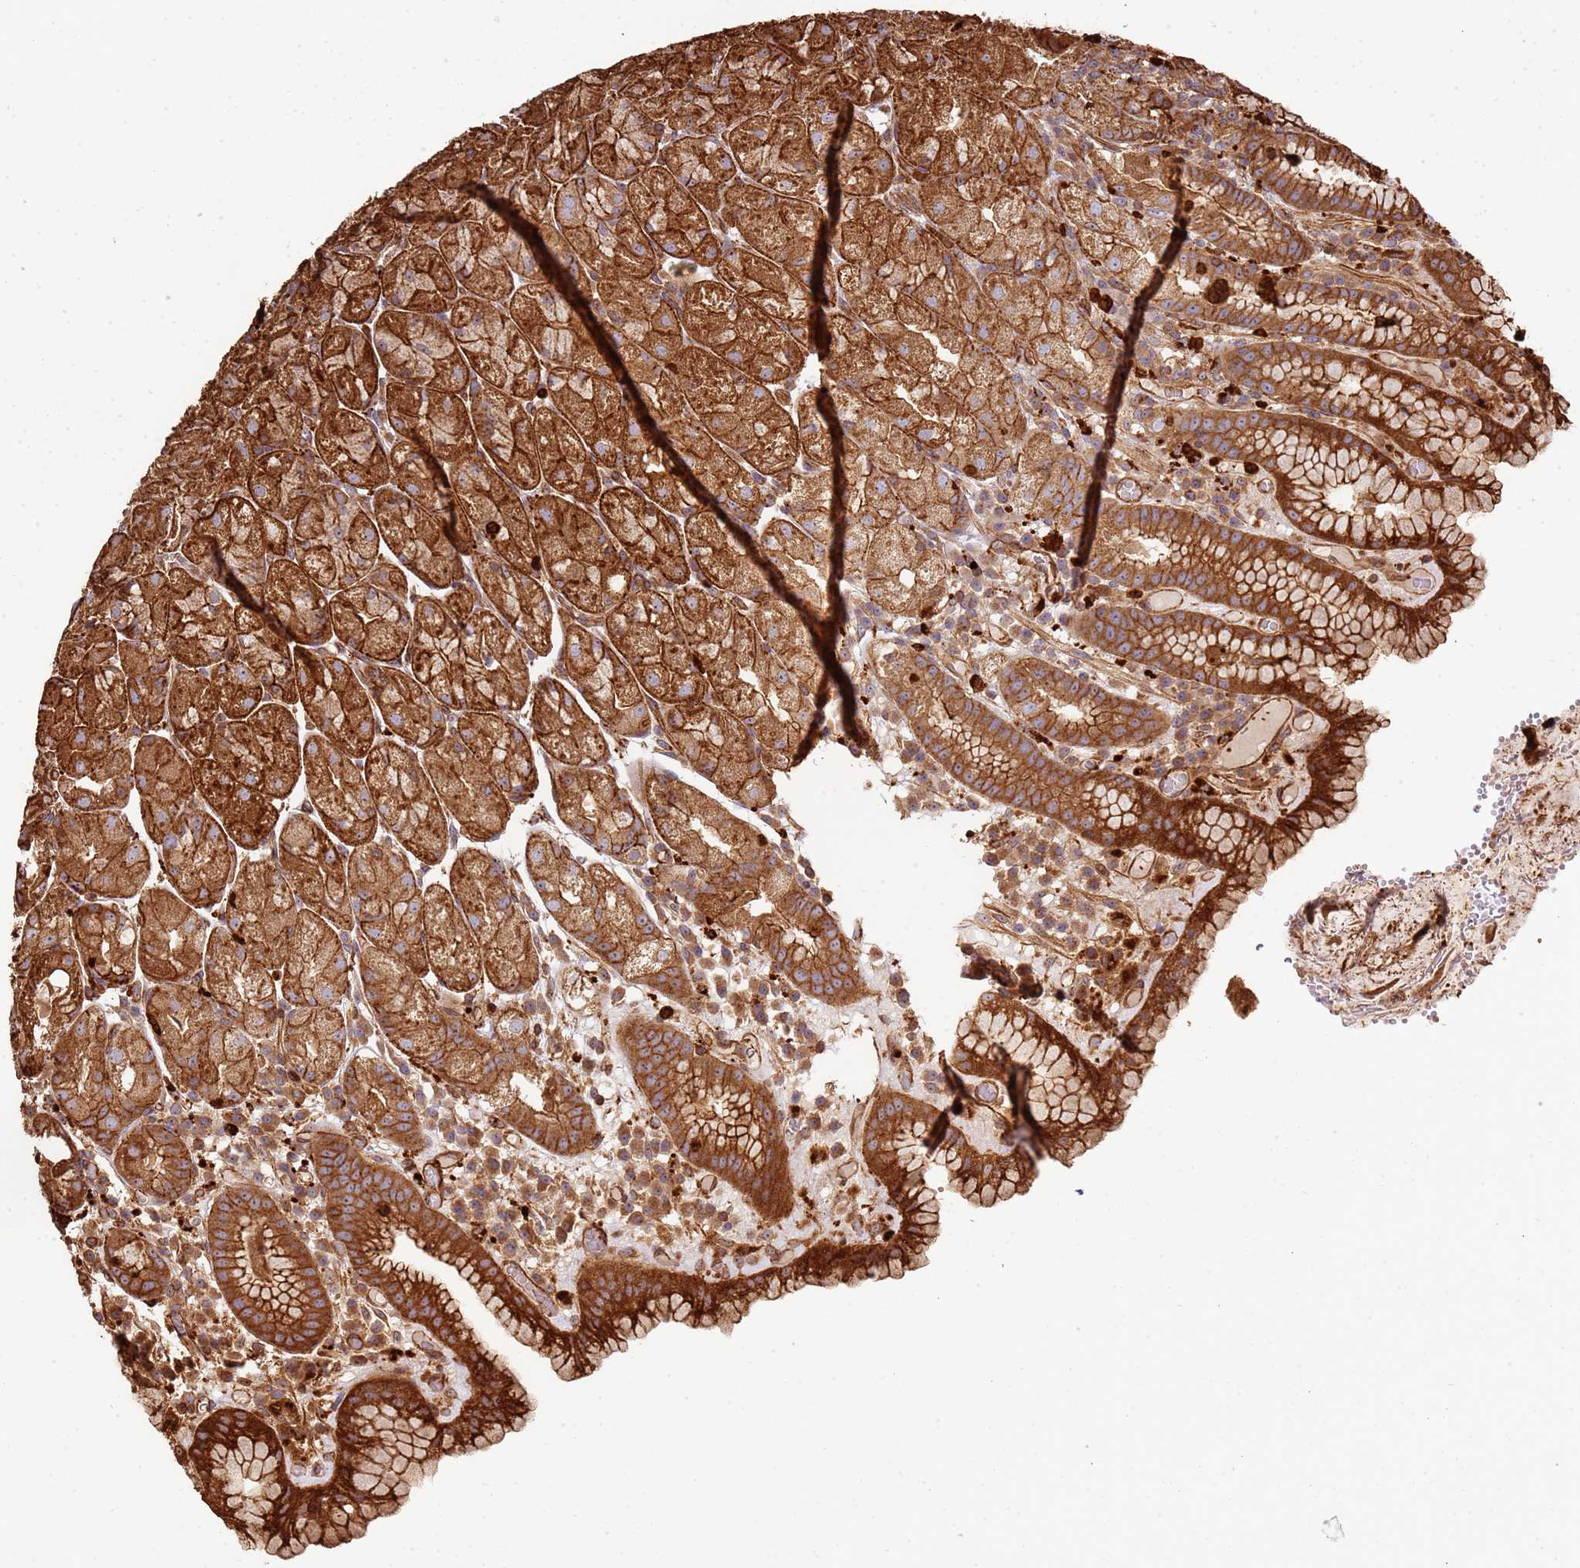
{"staining": {"intensity": "strong", "quantity": ">75%", "location": "cytoplasmic/membranous"}, "tissue": "stomach", "cell_type": "Glandular cells", "image_type": "normal", "snomed": [{"axis": "morphology", "description": "Normal tissue, NOS"}, {"axis": "topography", "description": "Stomach, upper"}], "caption": "Glandular cells reveal strong cytoplasmic/membranous expression in approximately >75% of cells in unremarkable stomach. (Stains: DAB (3,3'-diaminobenzidine) in brown, nuclei in blue, Microscopy: brightfield microscopy at high magnification).", "gene": "NDUFAF4", "patient": {"sex": "male", "age": 52}}